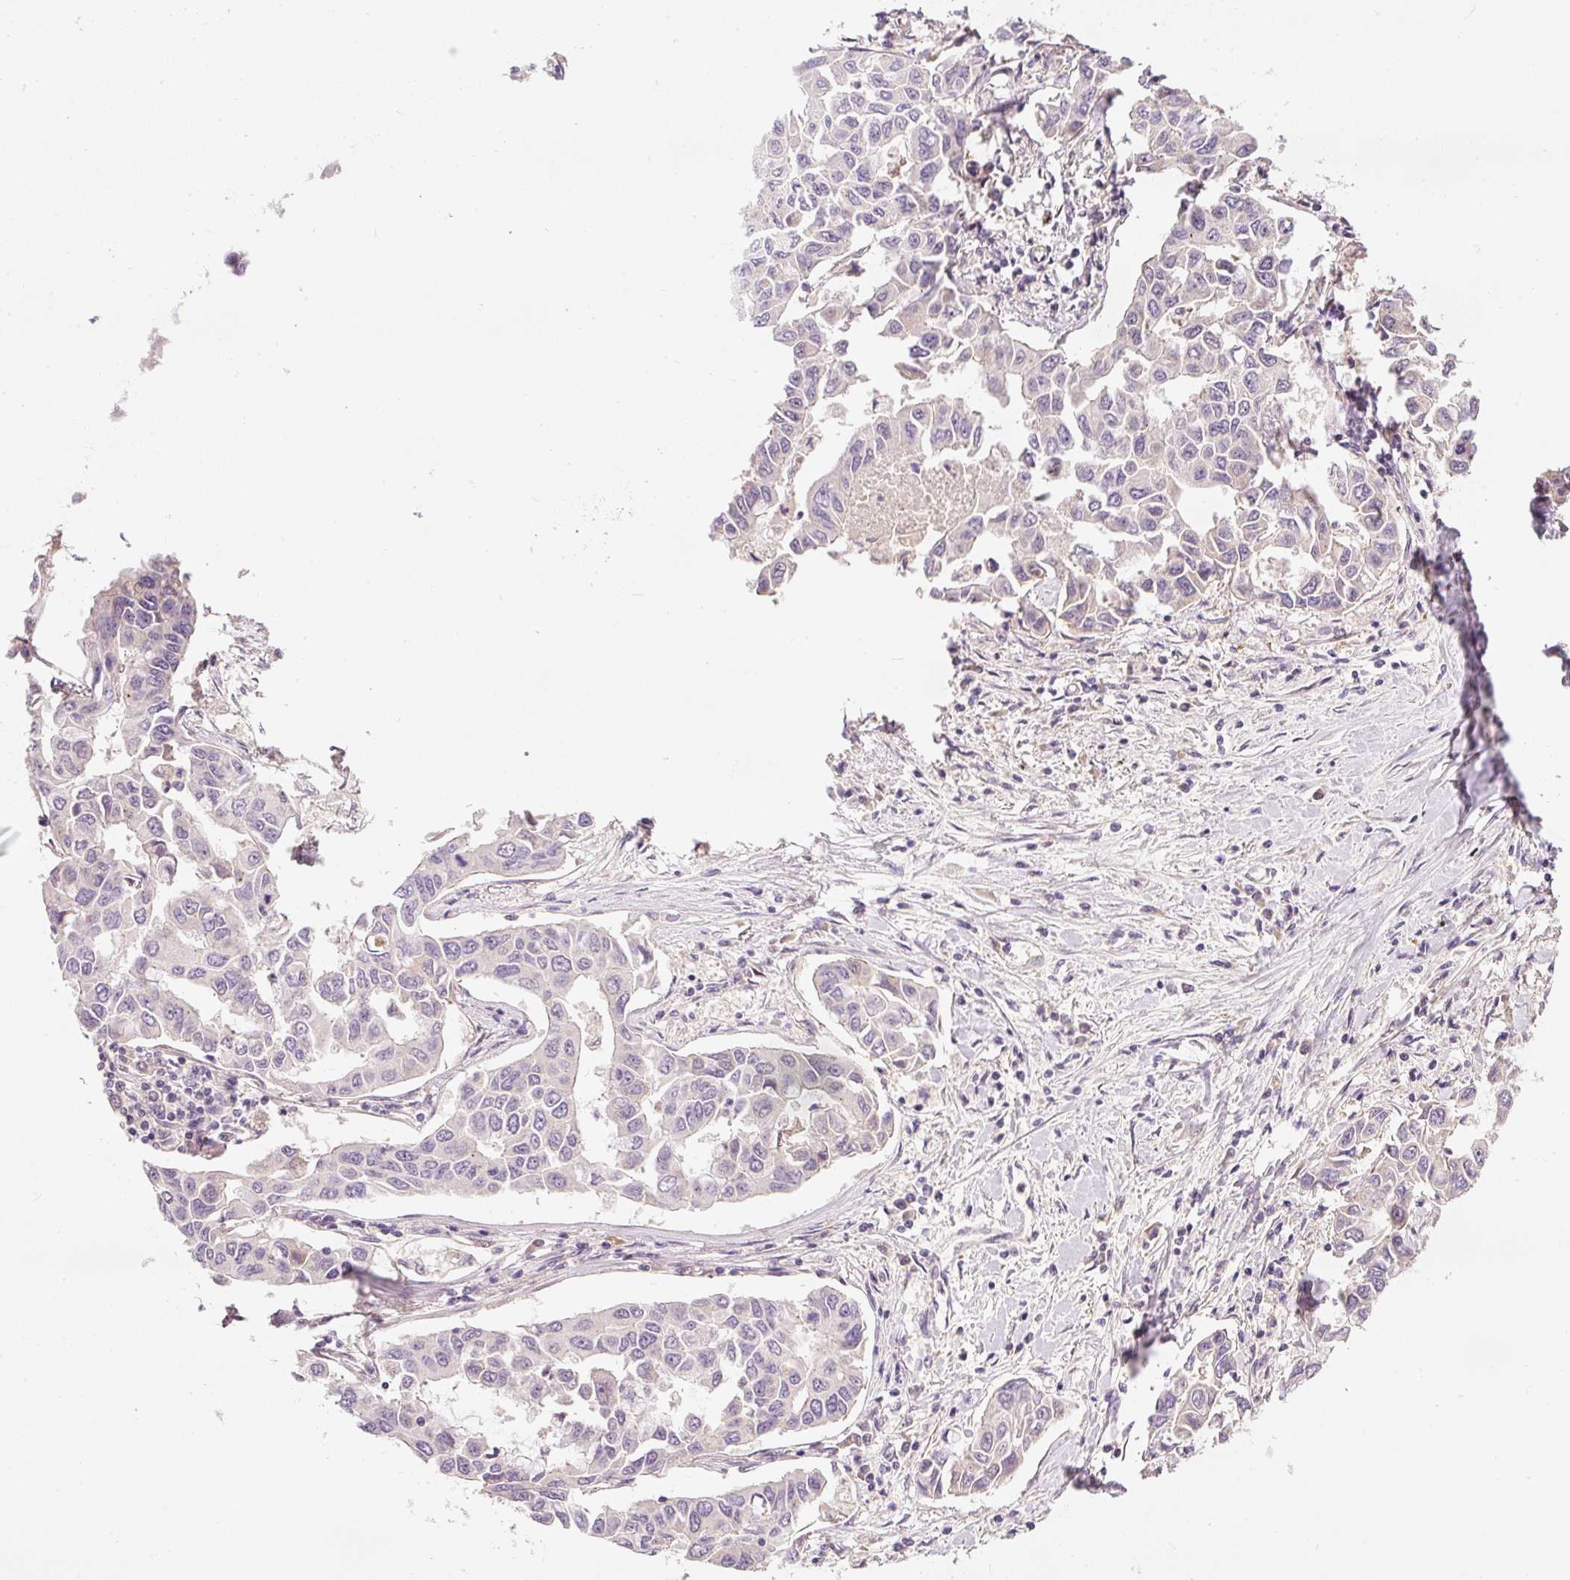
{"staining": {"intensity": "negative", "quantity": "none", "location": "none"}, "tissue": "lung cancer", "cell_type": "Tumor cells", "image_type": "cancer", "snomed": [{"axis": "morphology", "description": "Adenocarcinoma, NOS"}, {"axis": "topography", "description": "Lung"}], "caption": "This is an IHC photomicrograph of human lung adenocarcinoma. There is no positivity in tumor cells.", "gene": "CMTM8", "patient": {"sex": "male", "age": 64}}